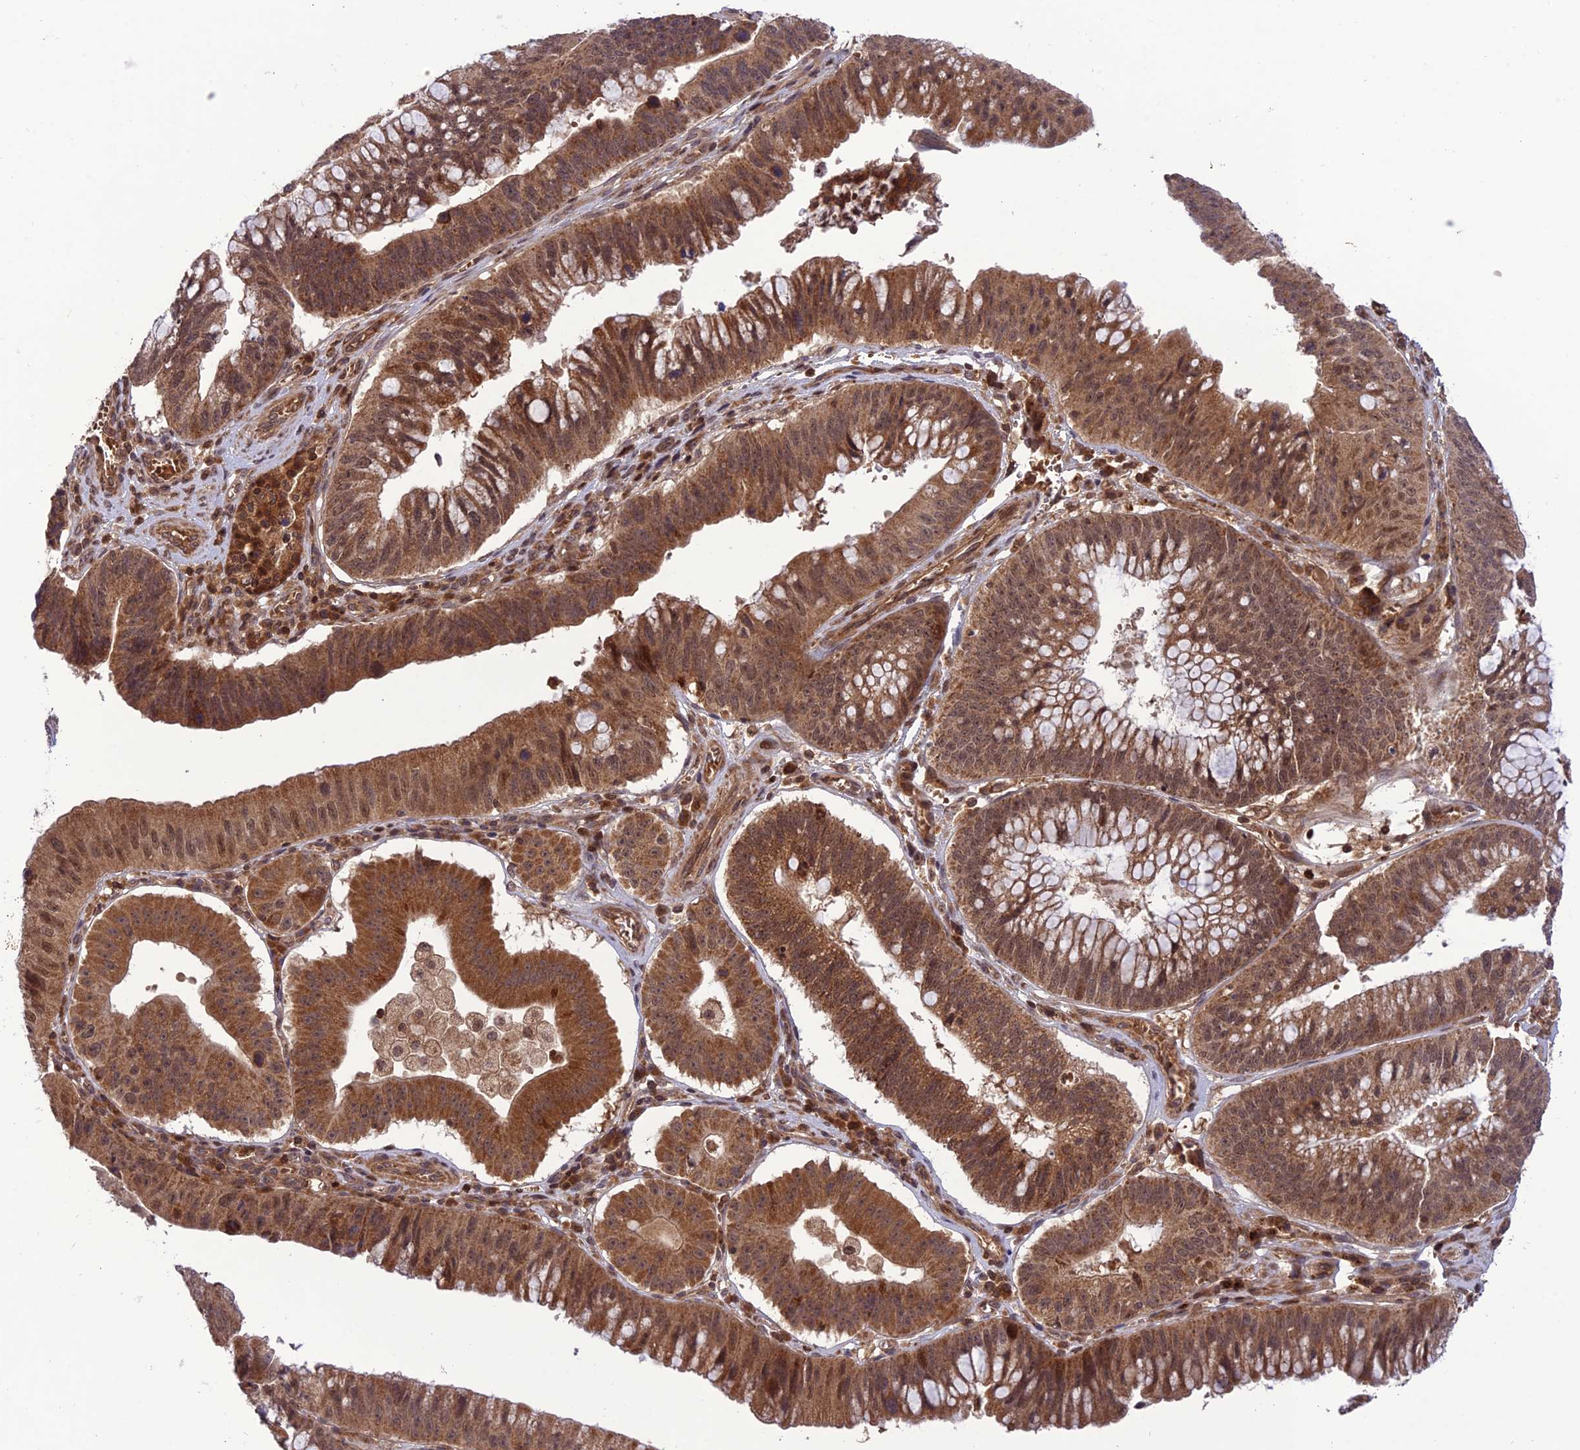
{"staining": {"intensity": "moderate", "quantity": ">75%", "location": "cytoplasmic/membranous,nuclear"}, "tissue": "stomach cancer", "cell_type": "Tumor cells", "image_type": "cancer", "snomed": [{"axis": "morphology", "description": "Adenocarcinoma, NOS"}, {"axis": "topography", "description": "Stomach"}], "caption": "IHC of stomach cancer (adenocarcinoma) reveals medium levels of moderate cytoplasmic/membranous and nuclear positivity in approximately >75% of tumor cells. Immunohistochemistry (ihc) stains the protein in brown and the nuclei are stained blue.", "gene": "NDUFC1", "patient": {"sex": "male", "age": 59}}